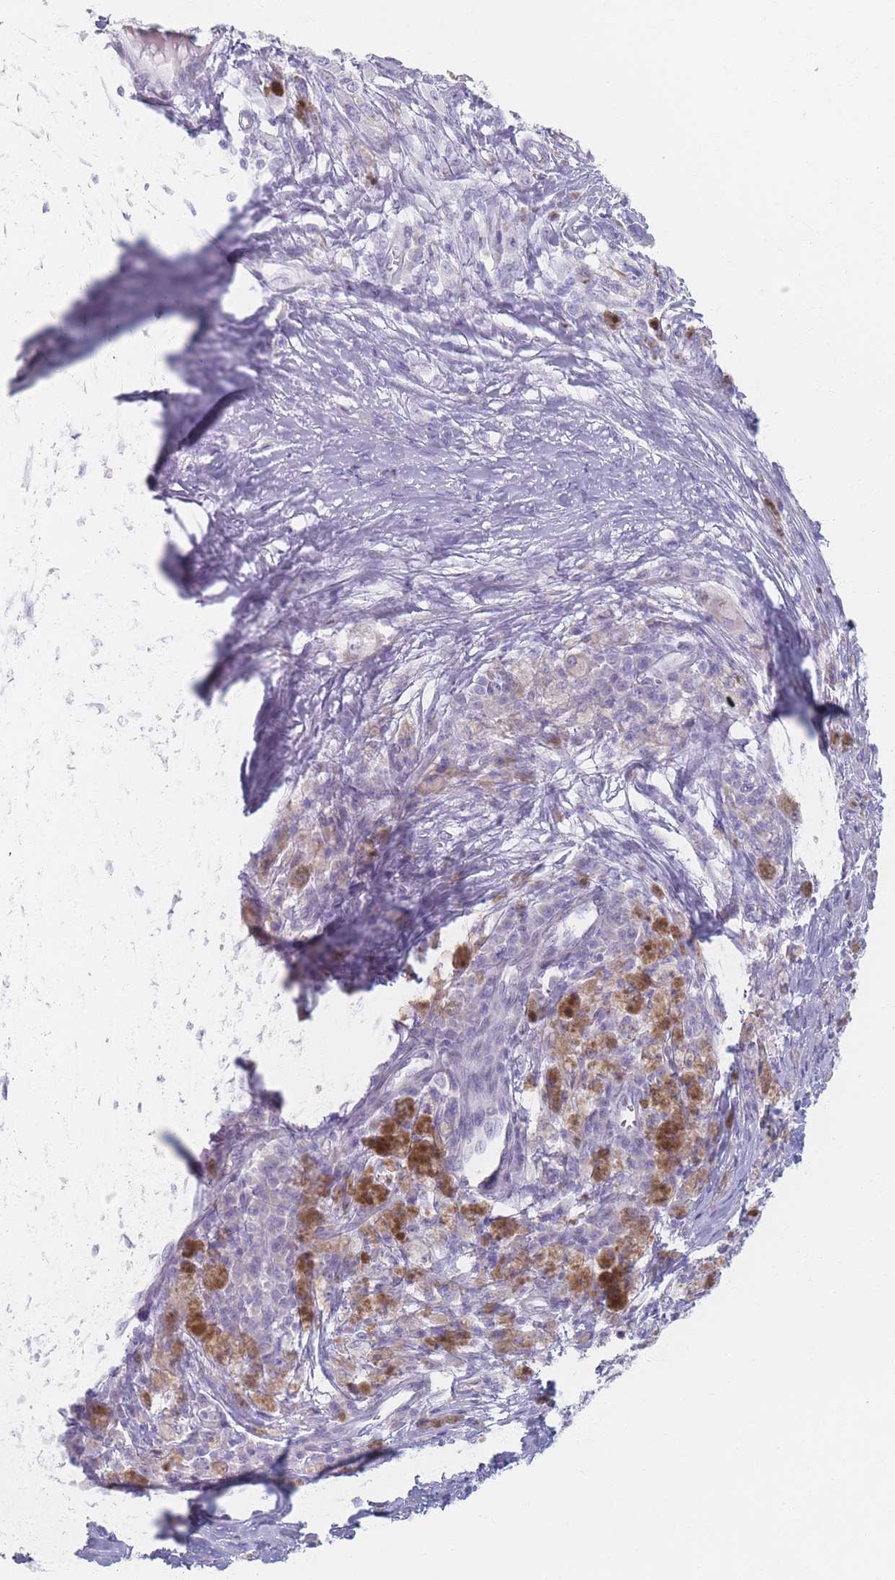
{"staining": {"intensity": "negative", "quantity": "none", "location": "none"}, "tissue": "melanoma", "cell_type": "Tumor cells", "image_type": "cancer", "snomed": [{"axis": "morphology", "description": "Malignant melanoma, NOS"}, {"axis": "topography", "description": "Skin"}], "caption": "Immunohistochemical staining of melanoma demonstrates no significant expression in tumor cells.", "gene": "PIGM", "patient": {"sex": "female", "age": 52}}